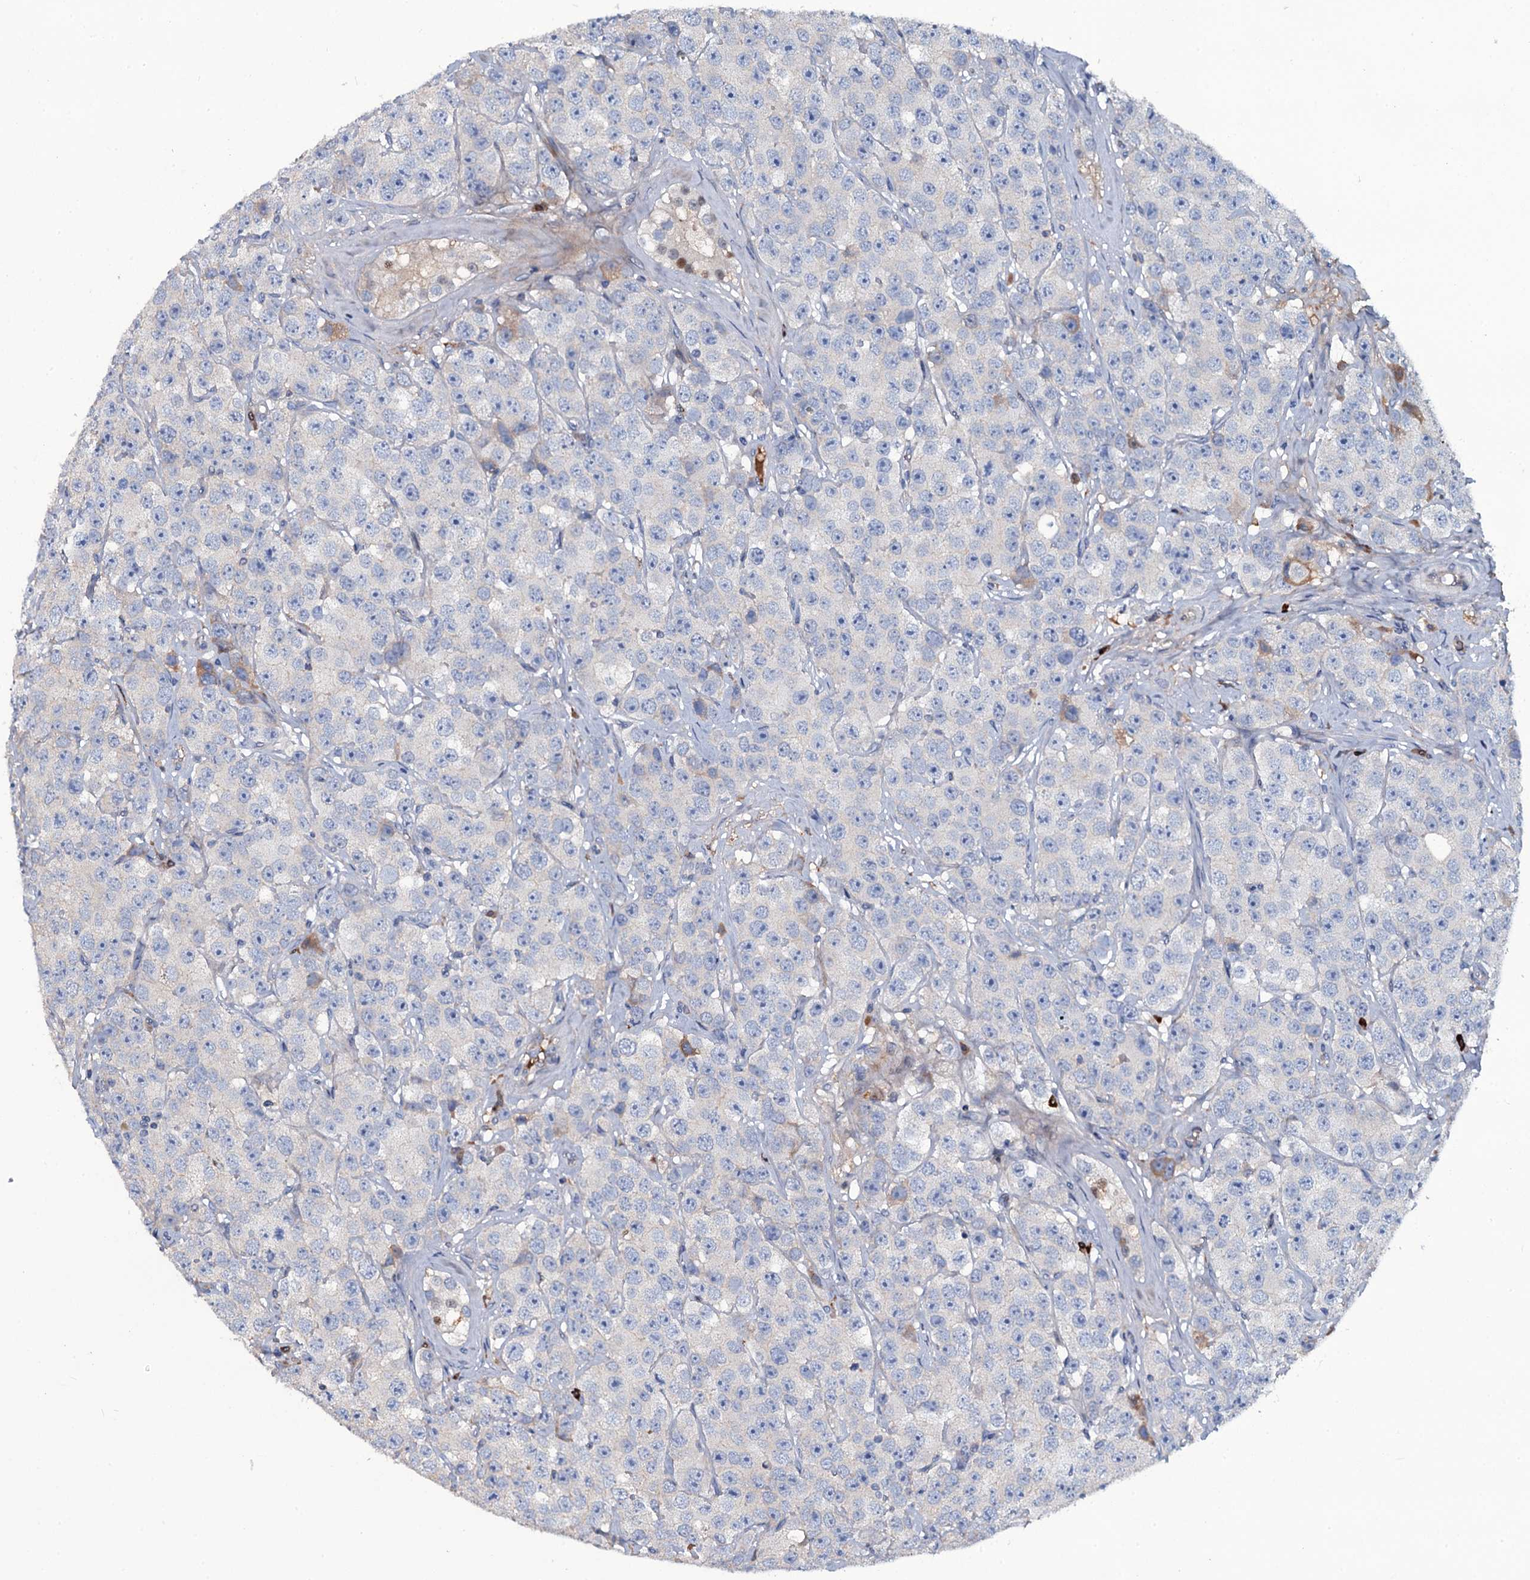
{"staining": {"intensity": "negative", "quantity": "none", "location": "none"}, "tissue": "testis cancer", "cell_type": "Tumor cells", "image_type": "cancer", "snomed": [{"axis": "morphology", "description": "Seminoma, NOS"}, {"axis": "topography", "description": "Testis"}], "caption": "Human seminoma (testis) stained for a protein using immunohistochemistry exhibits no positivity in tumor cells.", "gene": "LYG2", "patient": {"sex": "male", "age": 28}}